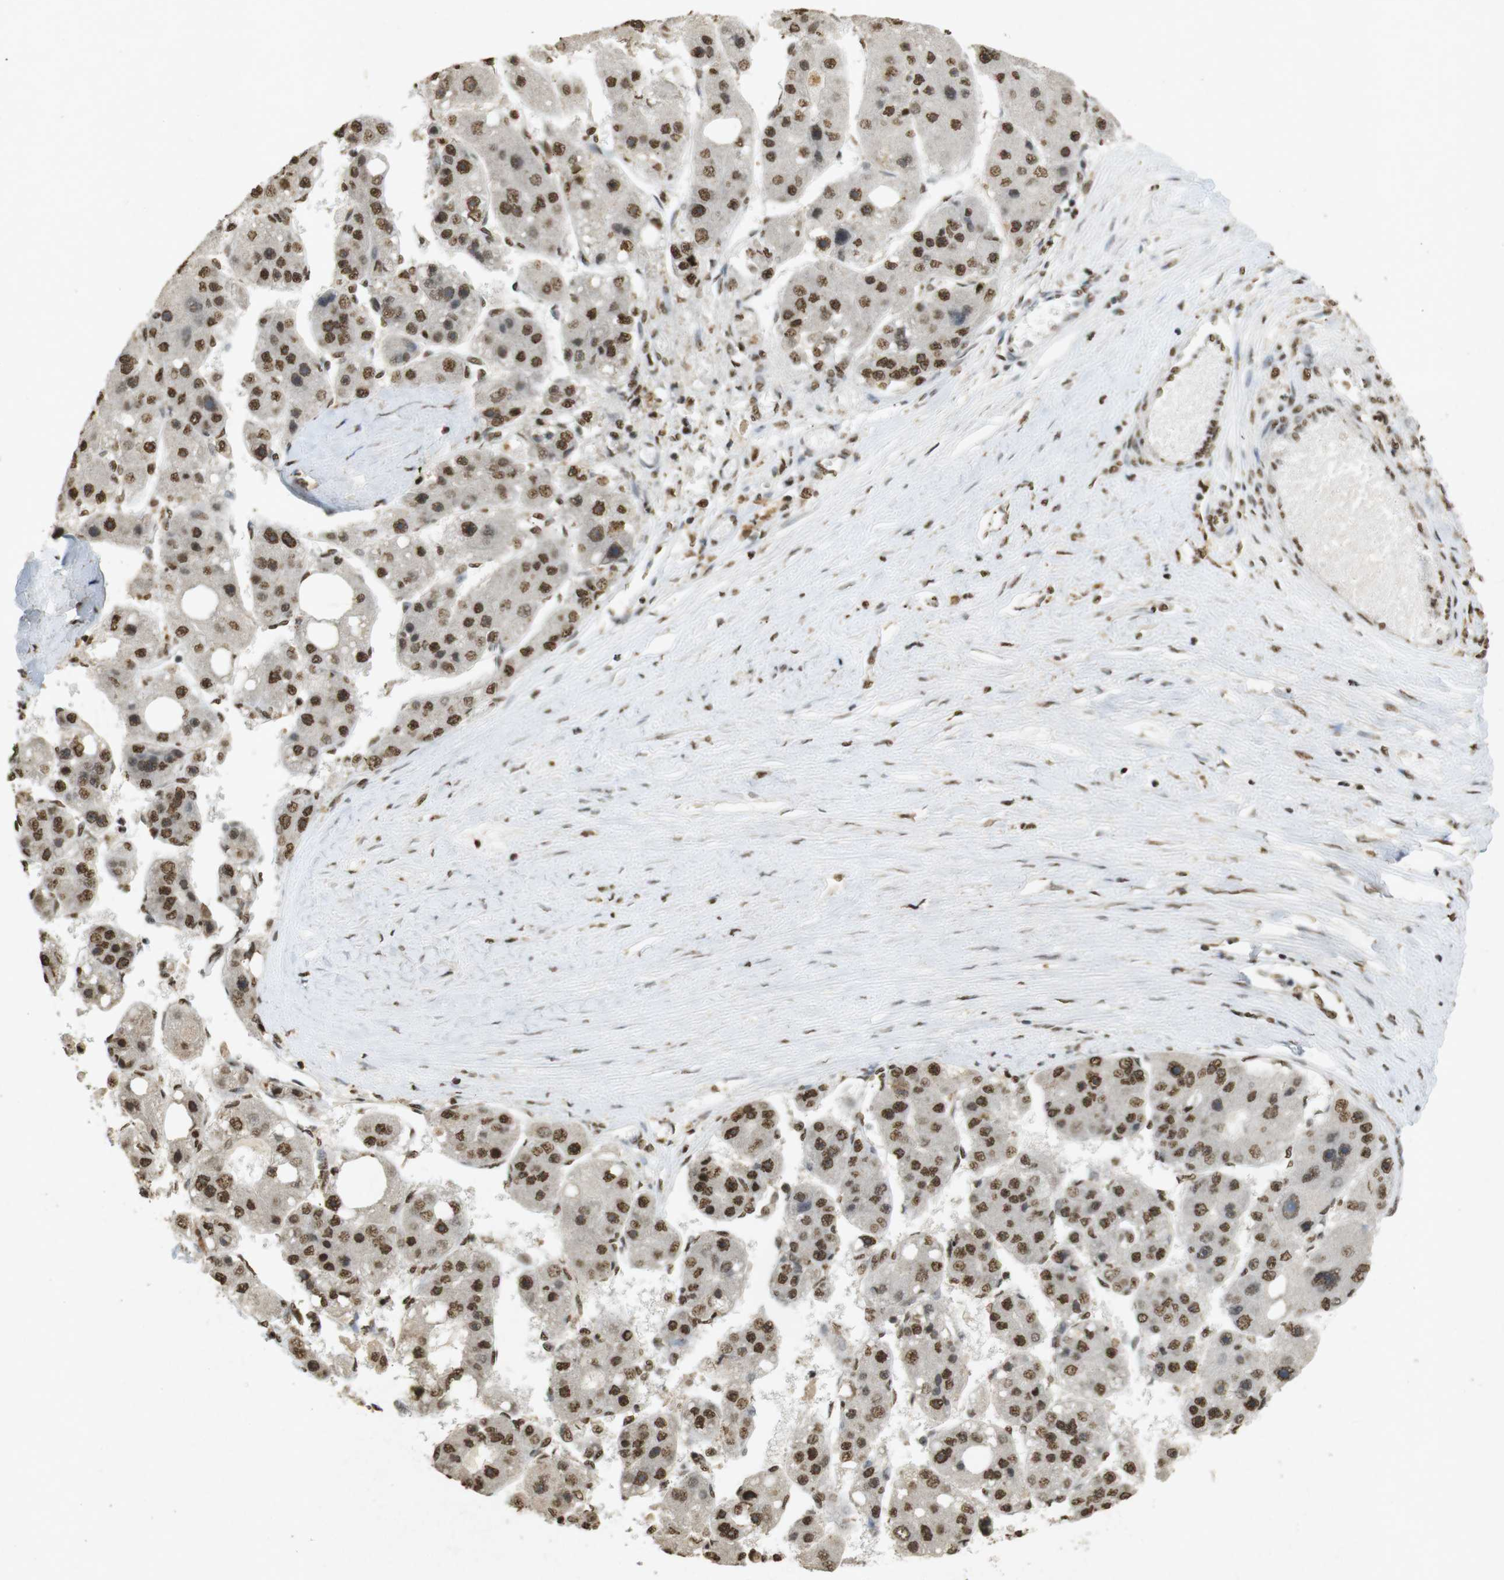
{"staining": {"intensity": "strong", "quantity": ">75%", "location": "nuclear"}, "tissue": "liver cancer", "cell_type": "Tumor cells", "image_type": "cancer", "snomed": [{"axis": "morphology", "description": "Carcinoma, Hepatocellular, NOS"}, {"axis": "topography", "description": "Liver"}], "caption": "A brown stain highlights strong nuclear positivity of a protein in liver hepatocellular carcinoma tumor cells.", "gene": "GATA4", "patient": {"sex": "female", "age": 61}}